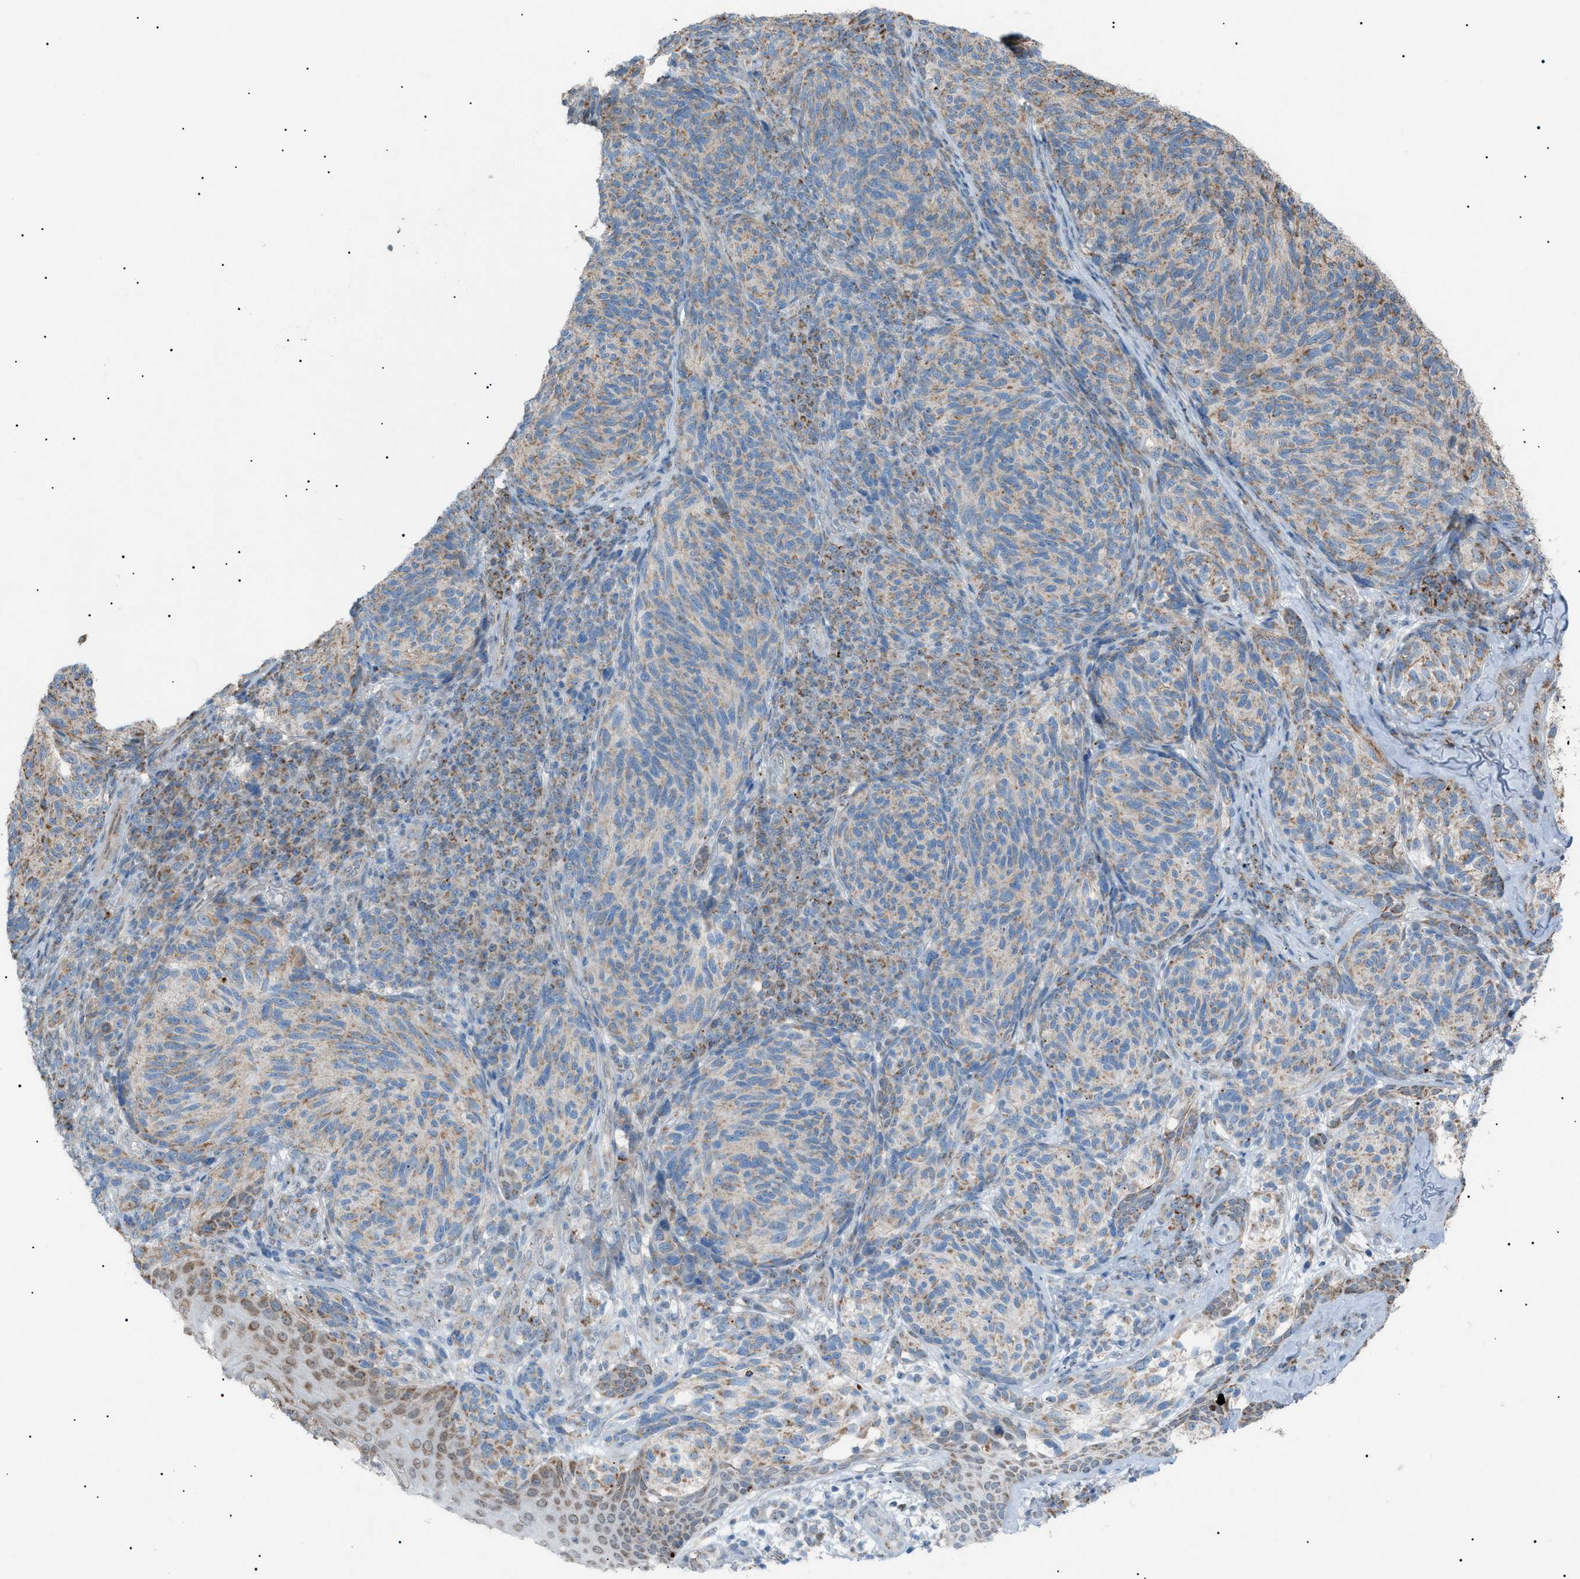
{"staining": {"intensity": "moderate", "quantity": "25%-75%", "location": "cytoplasmic/membranous"}, "tissue": "melanoma", "cell_type": "Tumor cells", "image_type": "cancer", "snomed": [{"axis": "morphology", "description": "Malignant melanoma, NOS"}, {"axis": "topography", "description": "Skin"}], "caption": "A medium amount of moderate cytoplasmic/membranous expression is present in about 25%-75% of tumor cells in malignant melanoma tissue.", "gene": "ZNF516", "patient": {"sex": "female", "age": 73}}